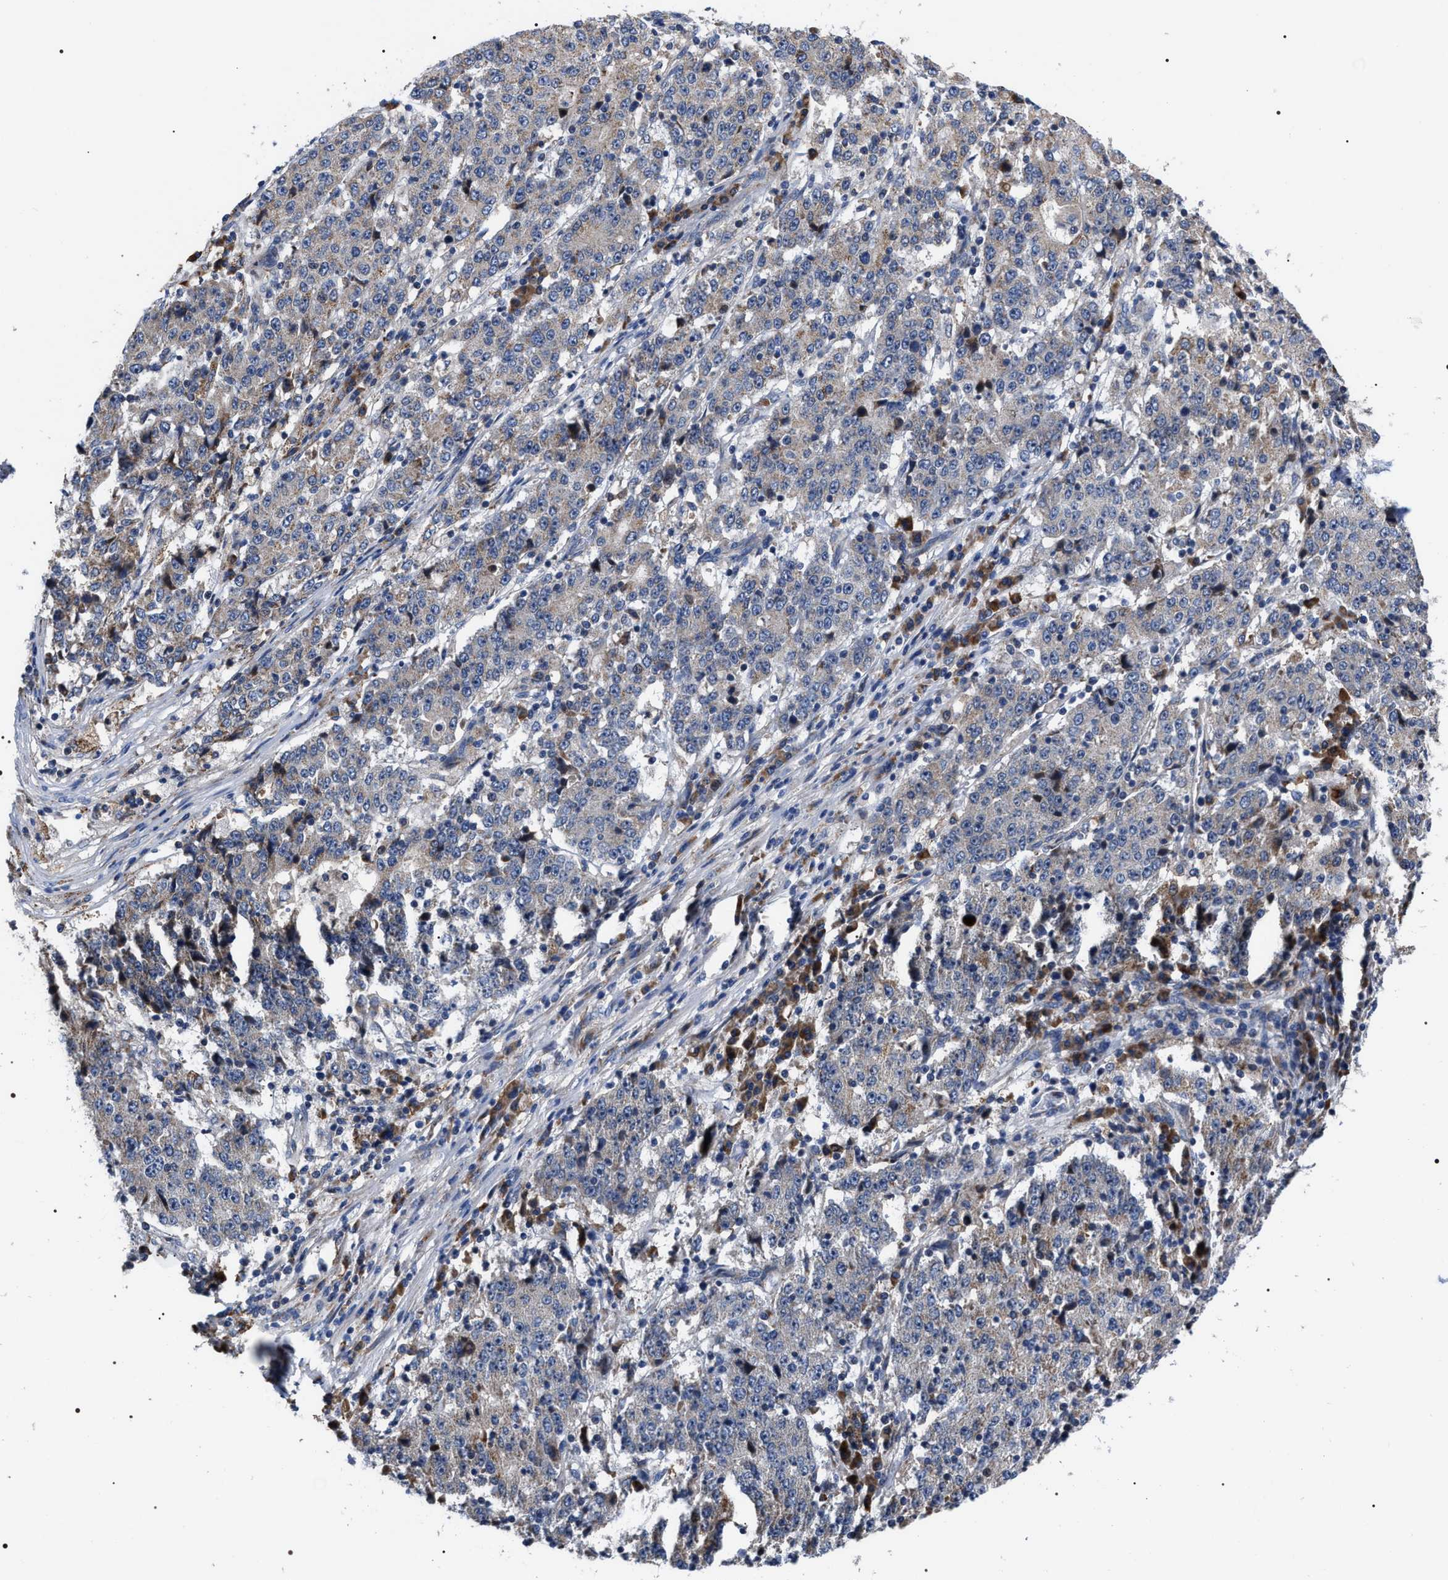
{"staining": {"intensity": "moderate", "quantity": "<25%", "location": "cytoplasmic/membranous"}, "tissue": "stomach cancer", "cell_type": "Tumor cells", "image_type": "cancer", "snomed": [{"axis": "morphology", "description": "Adenocarcinoma, NOS"}, {"axis": "topography", "description": "Stomach"}], "caption": "This is an image of IHC staining of stomach adenocarcinoma, which shows moderate positivity in the cytoplasmic/membranous of tumor cells.", "gene": "MACC1", "patient": {"sex": "male", "age": 59}}